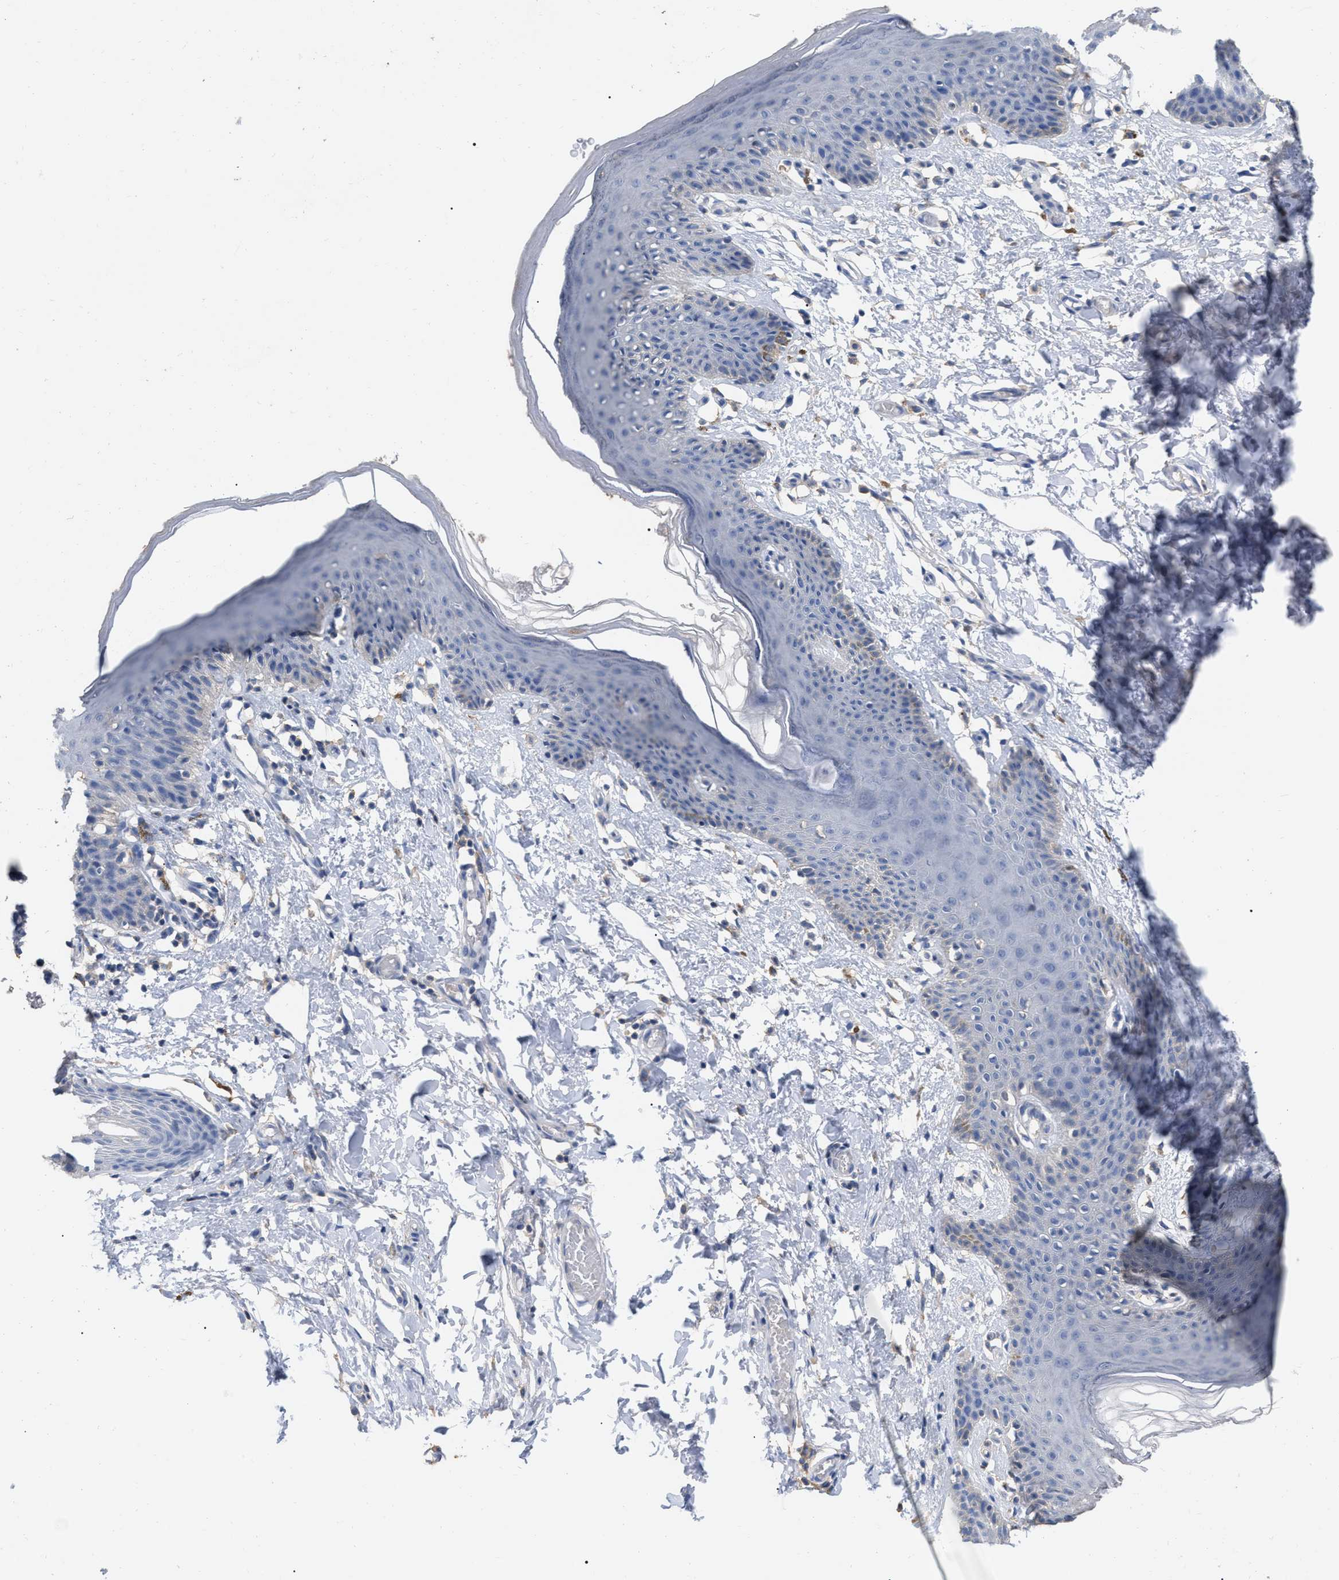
{"staining": {"intensity": "weak", "quantity": "<25%", "location": "cytoplasmic/membranous"}, "tissue": "skin", "cell_type": "Epidermal cells", "image_type": "normal", "snomed": [{"axis": "morphology", "description": "Normal tissue, NOS"}, {"axis": "topography", "description": "Vulva"}], "caption": "A high-resolution image shows immunohistochemistry (IHC) staining of unremarkable skin, which shows no significant expression in epidermal cells.", "gene": "GPR179", "patient": {"sex": "female", "age": 66}}